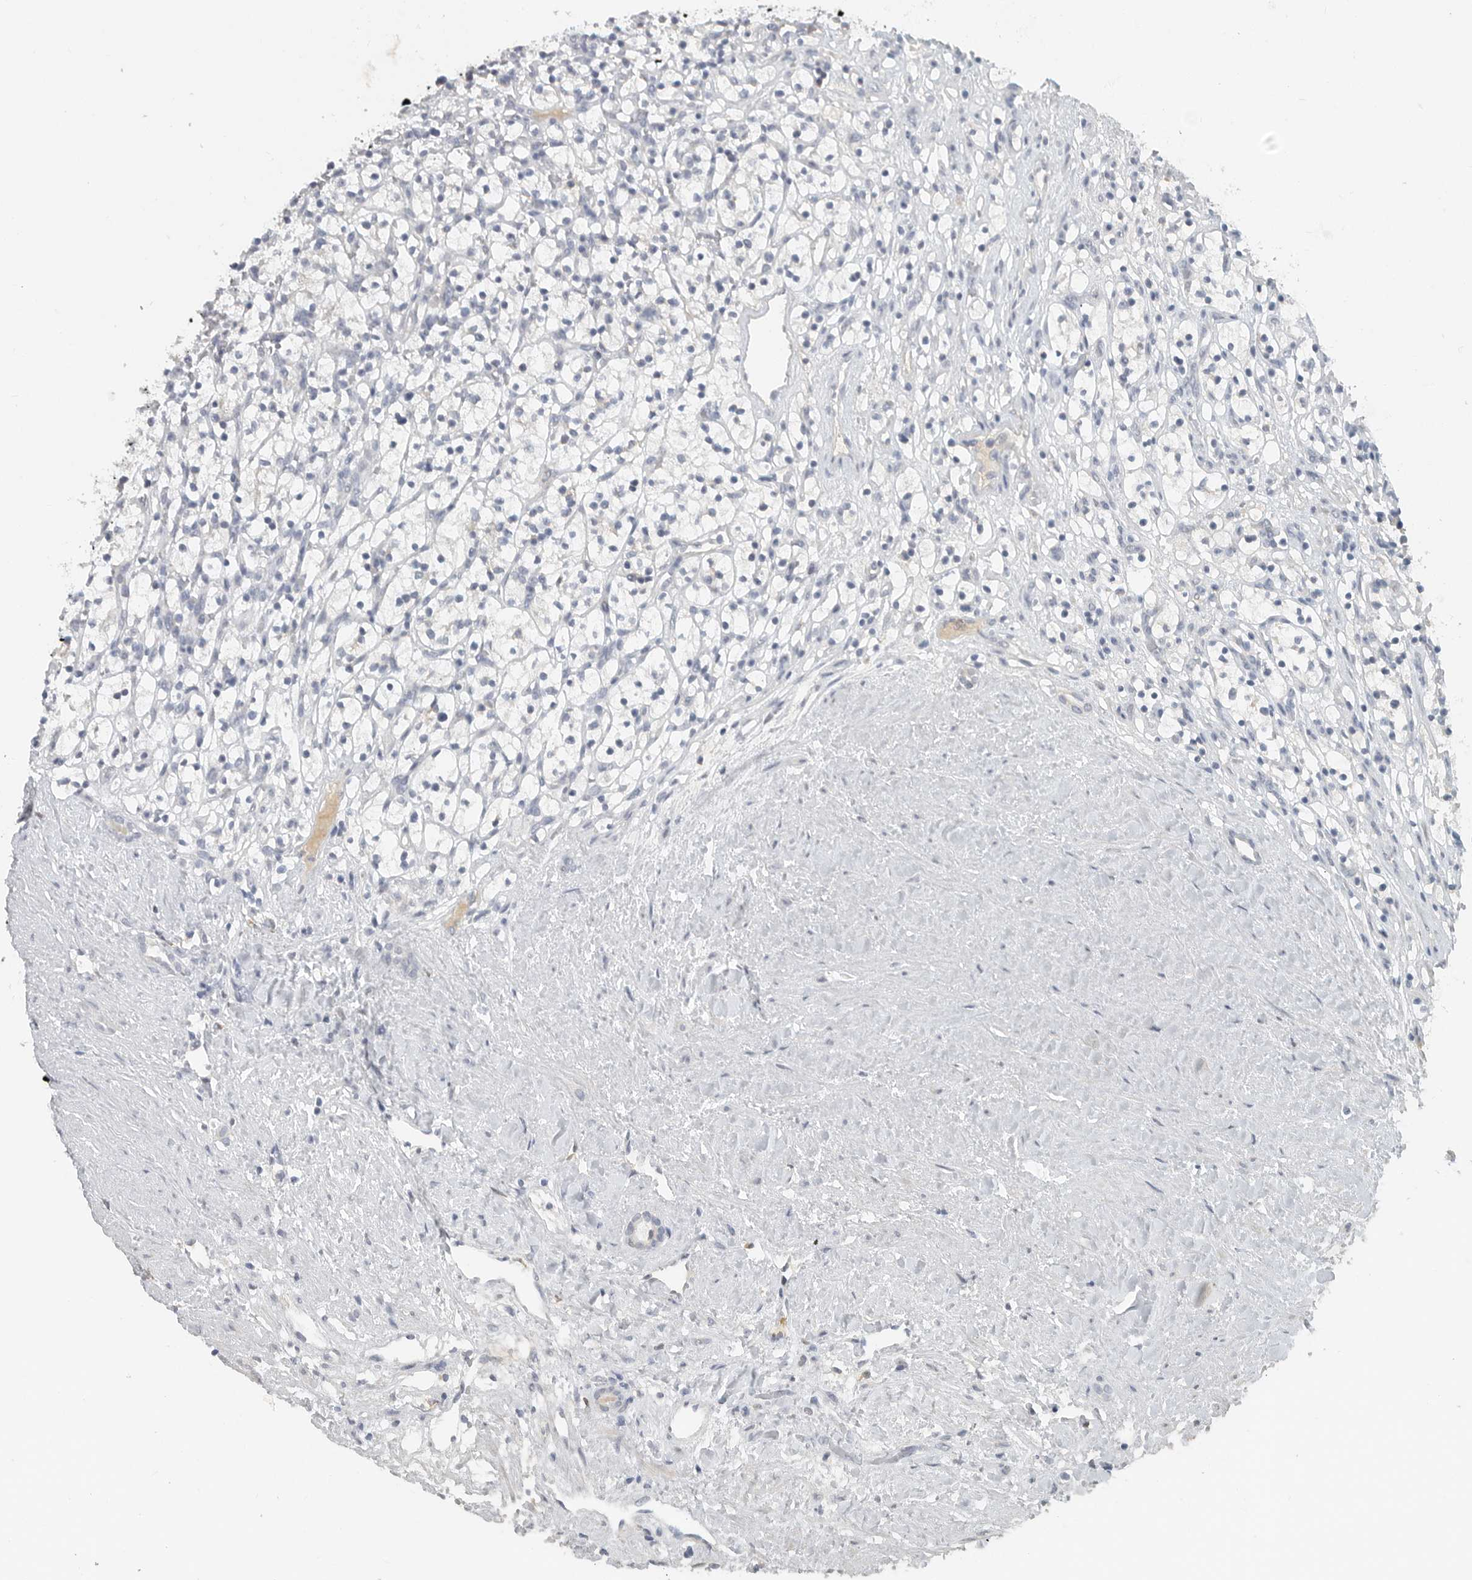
{"staining": {"intensity": "negative", "quantity": "none", "location": "none"}, "tissue": "renal cancer", "cell_type": "Tumor cells", "image_type": "cancer", "snomed": [{"axis": "morphology", "description": "Adenocarcinoma, NOS"}, {"axis": "topography", "description": "Kidney"}], "caption": "Immunohistochemistry micrograph of neoplastic tissue: renal cancer (adenocarcinoma) stained with DAB reveals no significant protein positivity in tumor cells.", "gene": "PAM", "patient": {"sex": "female", "age": 57}}